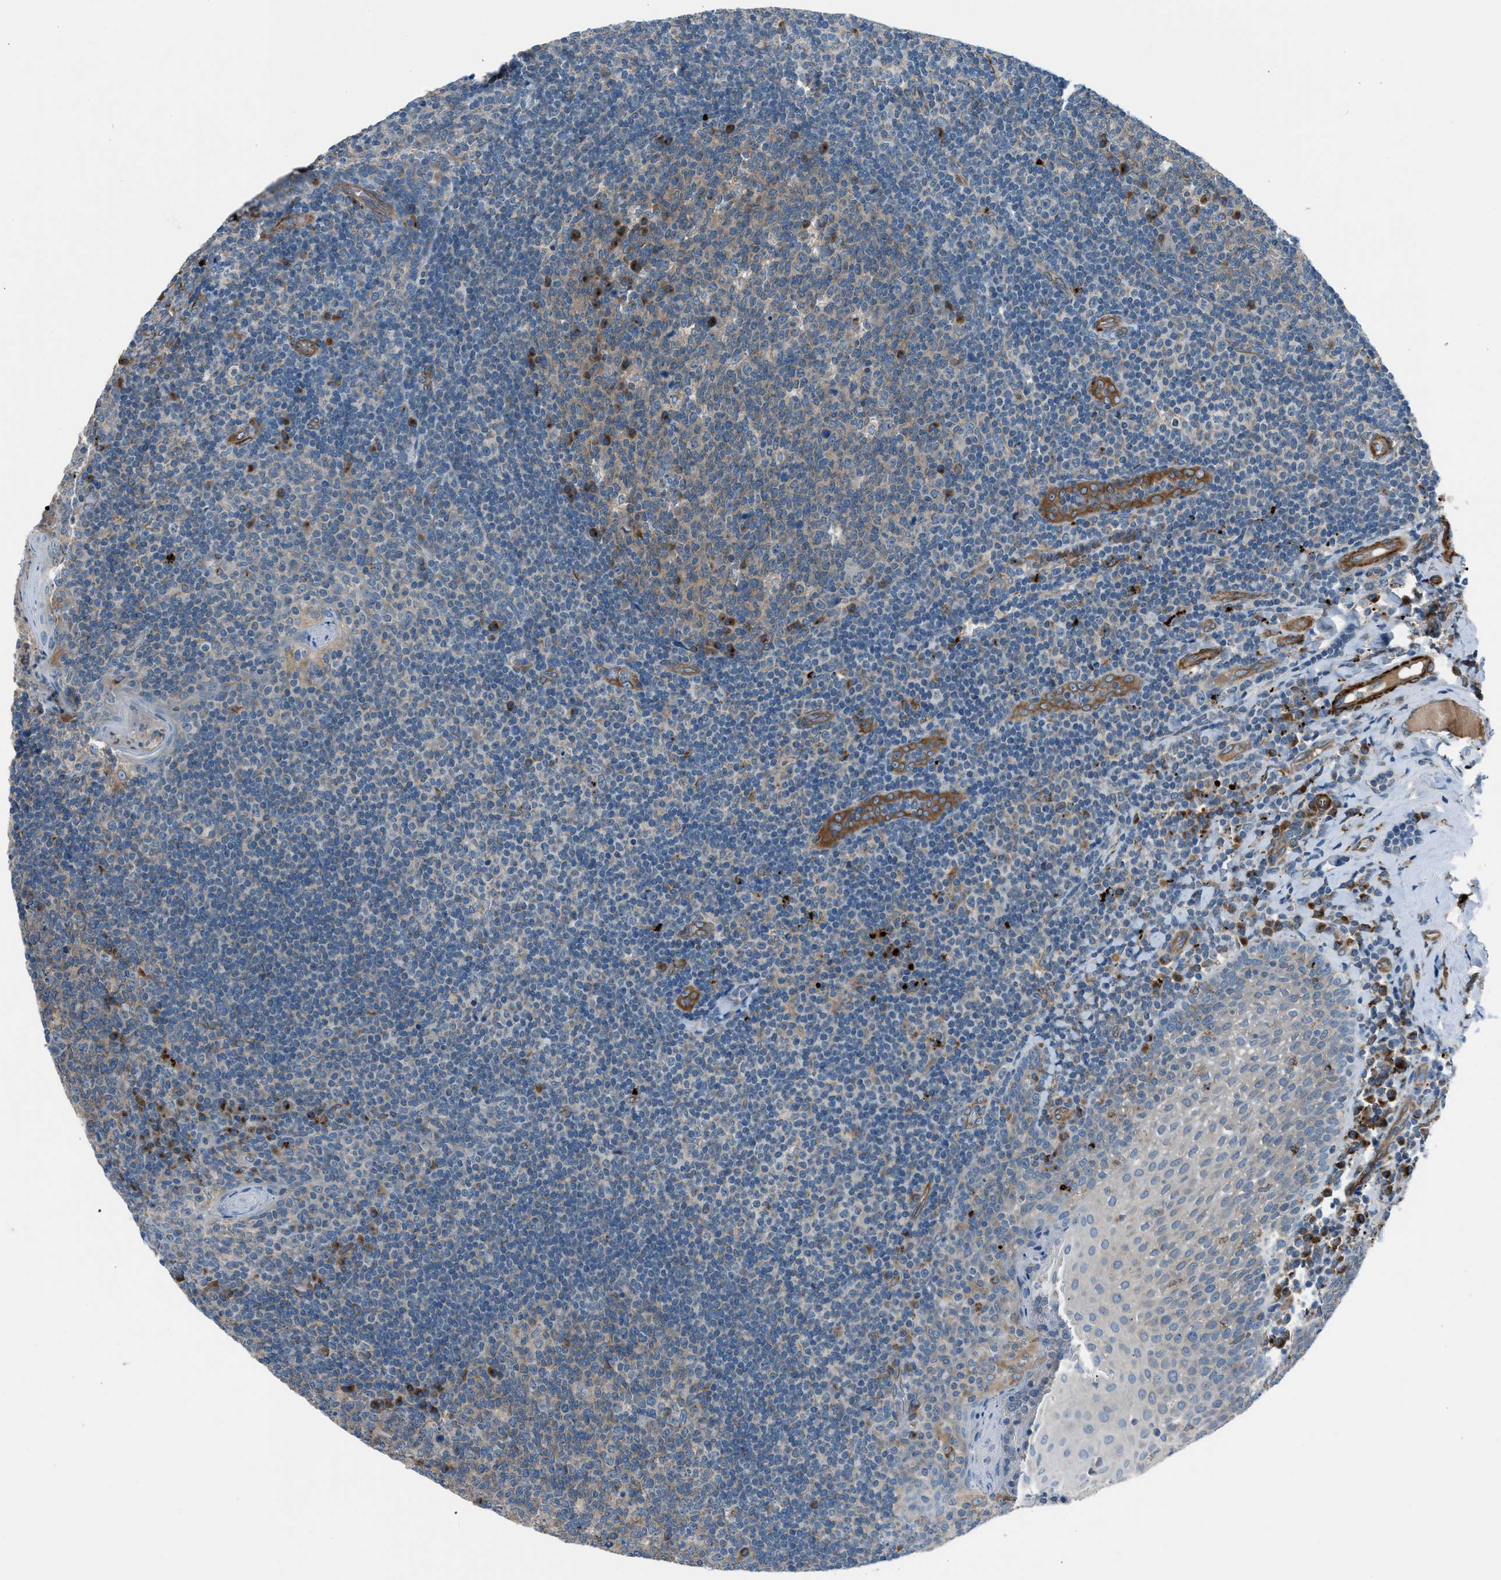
{"staining": {"intensity": "strong", "quantity": "25%-75%", "location": "cytoplasmic/membranous"}, "tissue": "tonsil", "cell_type": "Germinal center cells", "image_type": "normal", "snomed": [{"axis": "morphology", "description": "Normal tissue, NOS"}, {"axis": "topography", "description": "Tonsil"}], "caption": "Immunohistochemistry (IHC) image of normal human tonsil stained for a protein (brown), which exhibits high levels of strong cytoplasmic/membranous staining in about 25%-75% of germinal center cells.", "gene": "LMBR1", "patient": {"sex": "male", "age": 17}}